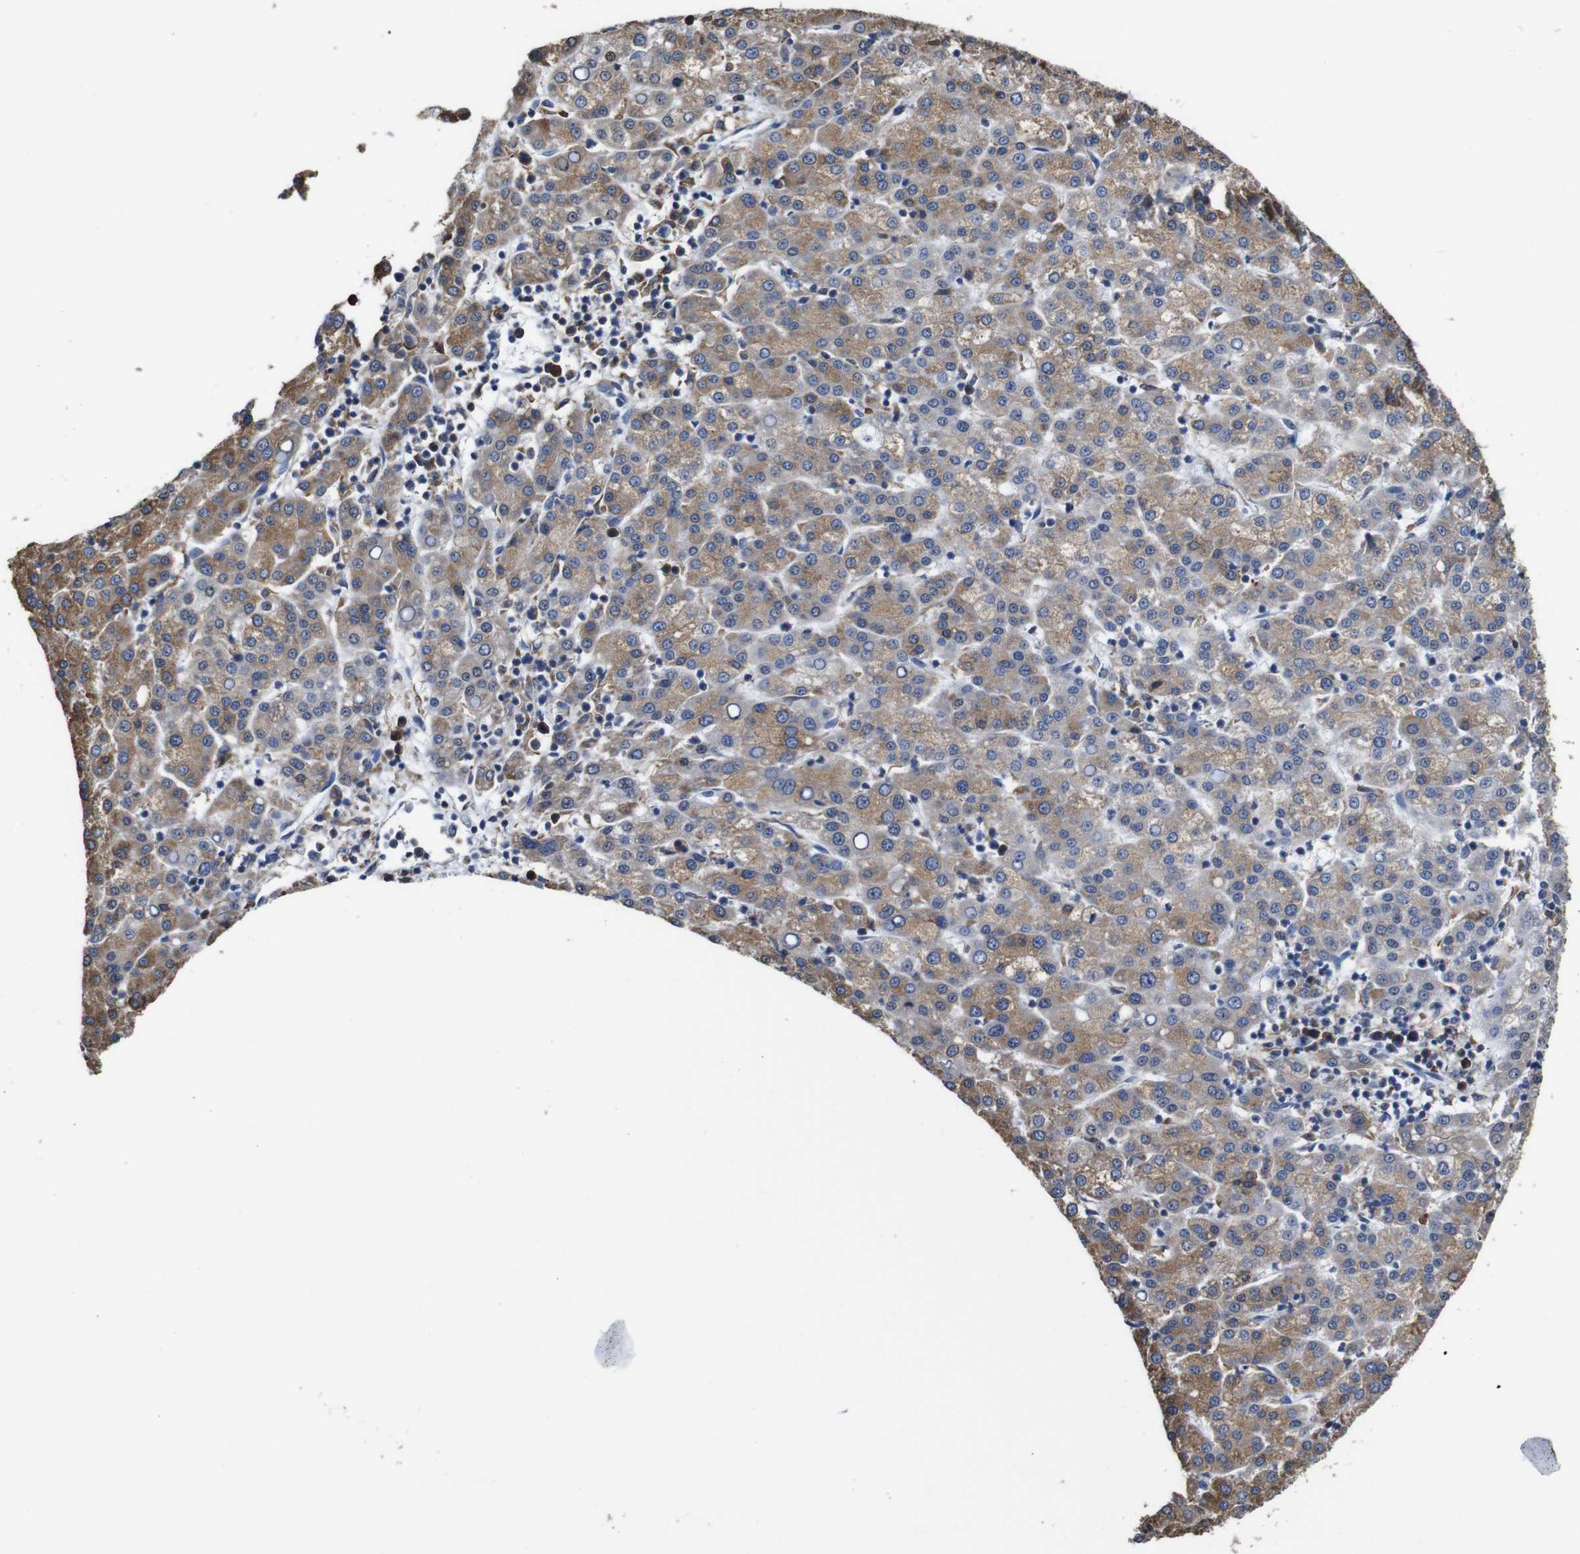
{"staining": {"intensity": "moderate", "quantity": ">75%", "location": "cytoplasmic/membranous"}, "tissue": "liver cancer", "cell_type": "Tumor cells", "image_type": "cancer", "snomed": [{"axis": "morphology", "description": "Carcinoma, Hepatocellular, NOS"}, {"axis": "topography", "description": "Liver"}], "caption": "This image displays immunohistochemistry (IHC) staining of human liver cancer, with medium moderate cytoplasmic/membranous staining in approximately >75% of tumor cells.", "gene": "PPIB", "patient": {"sex": "female", "age": 58}}